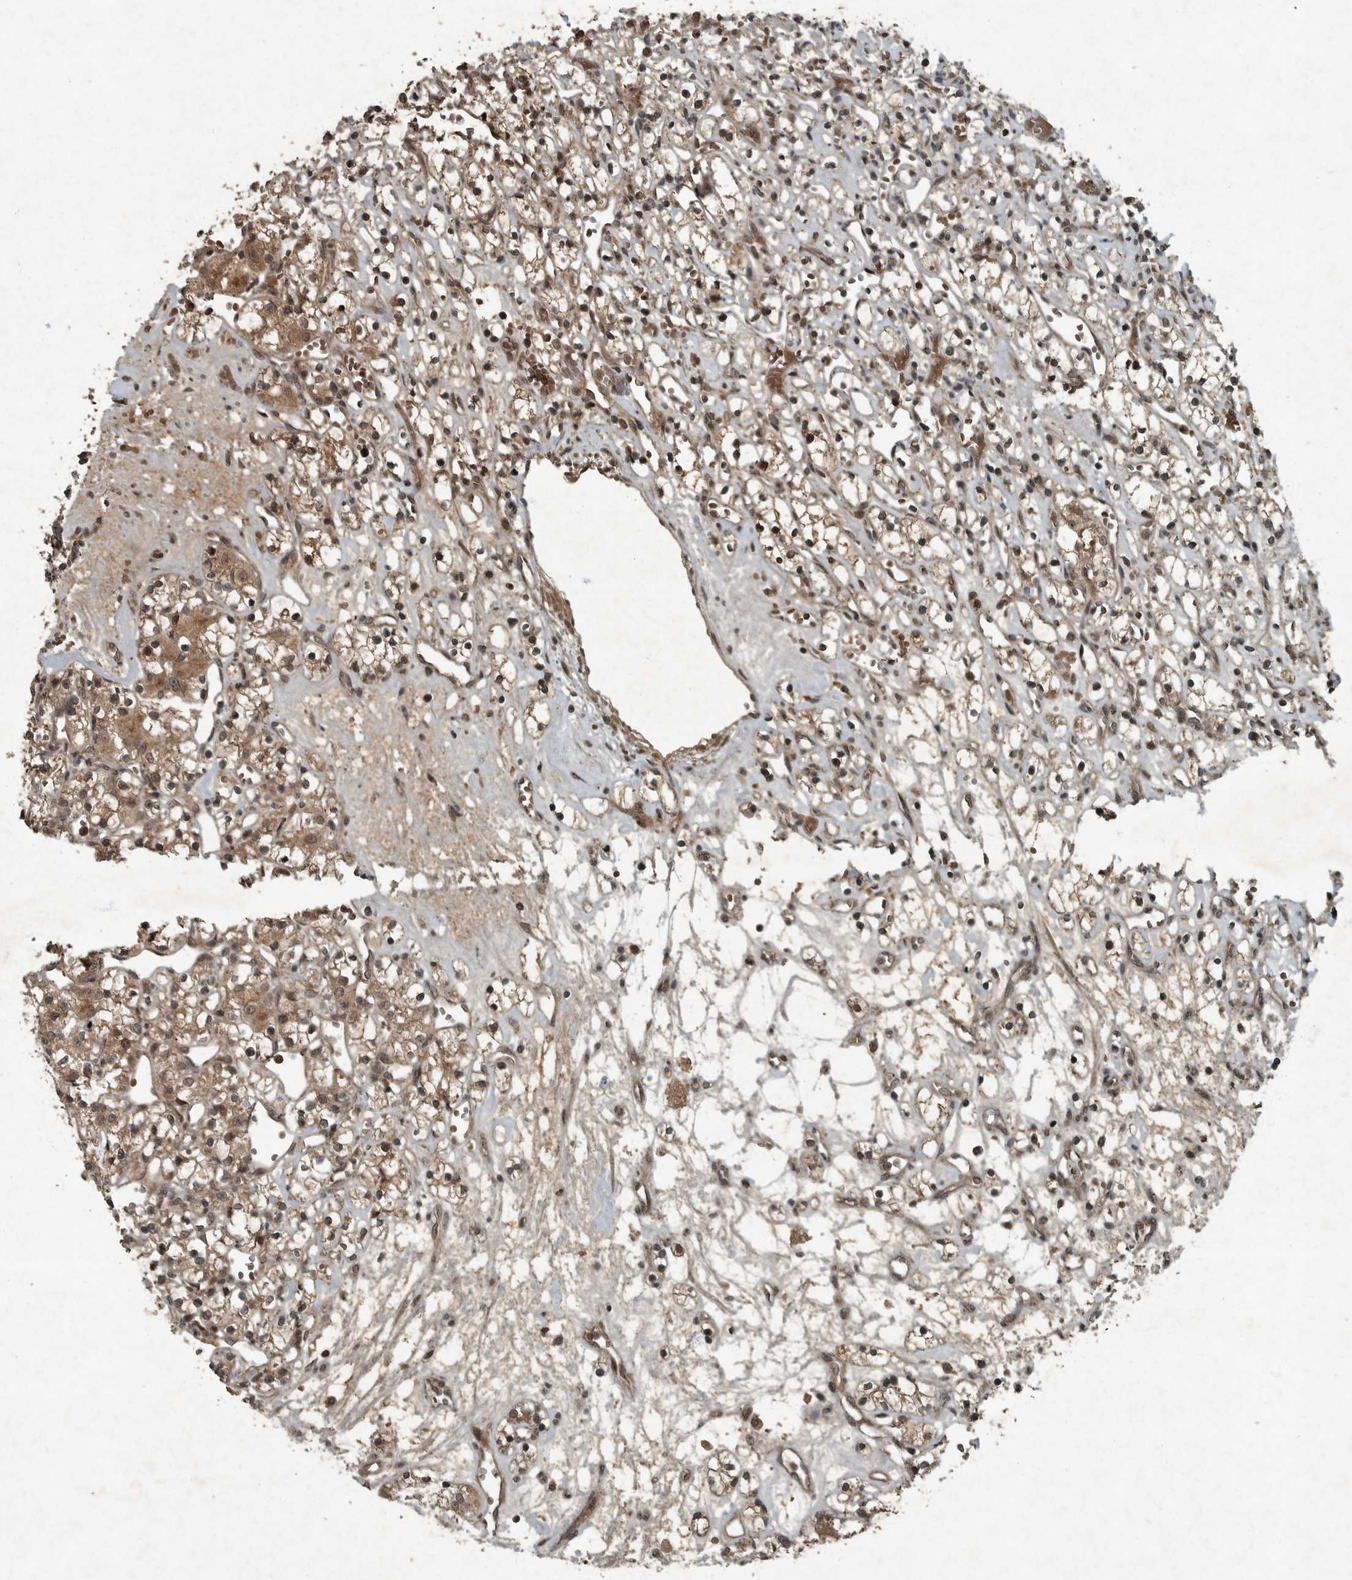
{"staining": {"intensity": "moderate", "quantity": ">75%", "location": "cytoplasmic/membranous,nuclear"}, "tissue": "renal cancer", "cell_type": "Tumor cells", "image_type": "cancer", "snomed": [{"axis": "morphology", "description": "Adenocarcinoma, NOS"}, {"axis": "topography", "description": "Kidney"}], "caption": "Immunohistochemical staining of human renal cancer (adenocarcinoma) displays medium levels of moderate cytoplasmic/membranous and nuclear protein positivity in approximately >75% of tumor cells. The staining is performed using DAB brown chromogen to label protein expression. The nuclei are counter-stained blue using hematoxylin.", "gene": "FOXO1", "patient": {"sex": "female", "age": 59}}